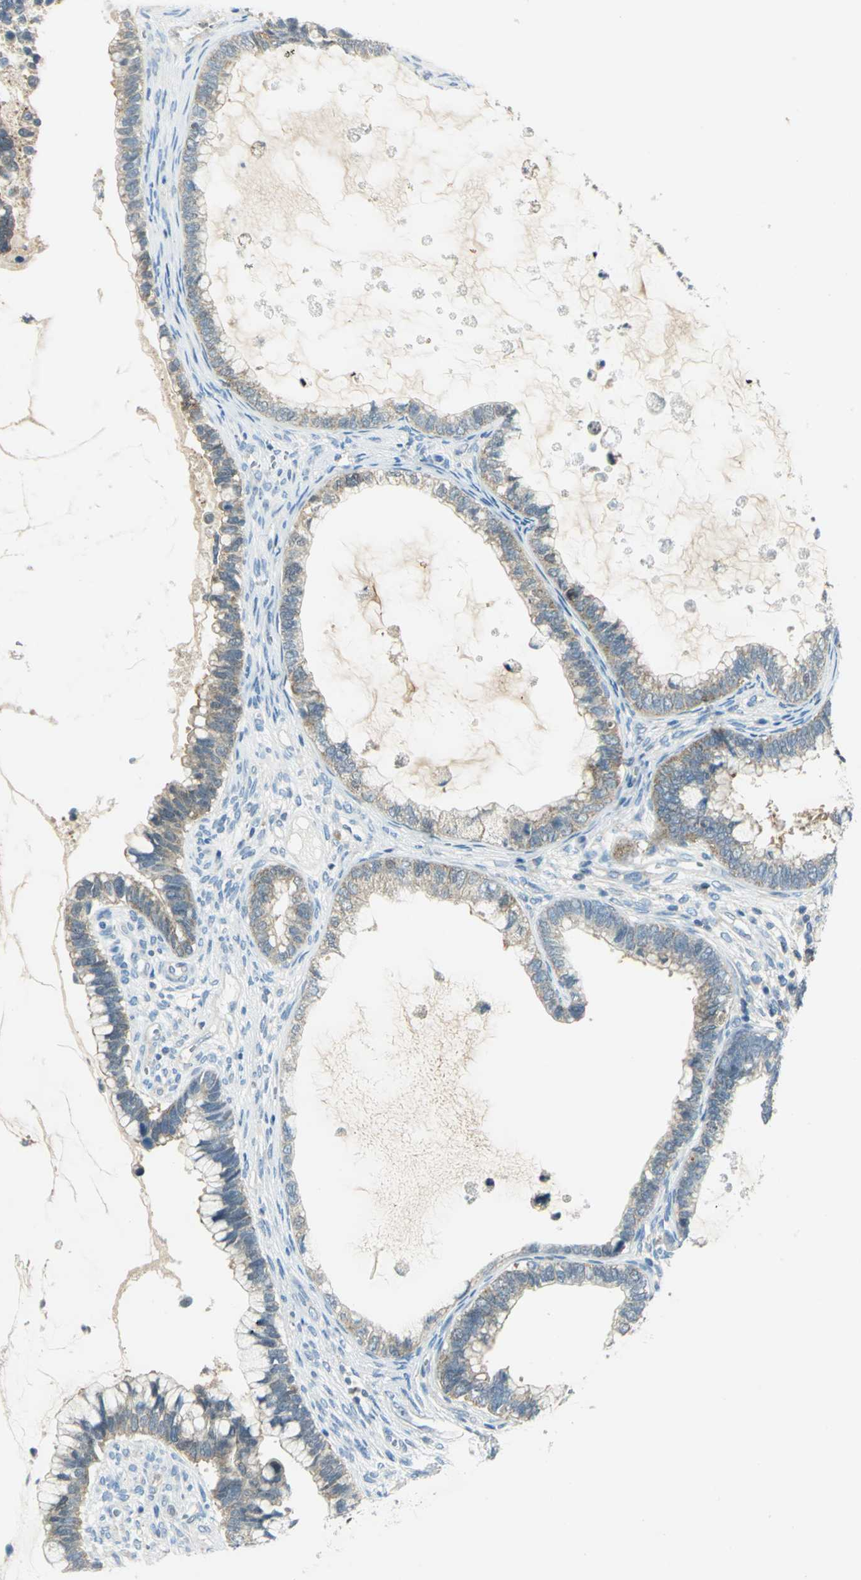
{"staining": {"intensity": "weak", "quantity": ">75%", "location": "cytoplasmic/membranous"}, "tissue": "cervical cancer", "cell_type": "Tumor cells", "image_type": "cancer", "snomed": [{"axis": "morphology", "description": "Adenocarcinoma, NOS"}, {"axis": "topography", "description": "Cervix"}], "caption": "Tumor cells reveal low levels of weak cytoplasmic/membranous positivity in about >75% of cells in adenocarcinoma (cervical).", "gene": "ALDOA", "patient": {"sex": "female", "age": 44}}